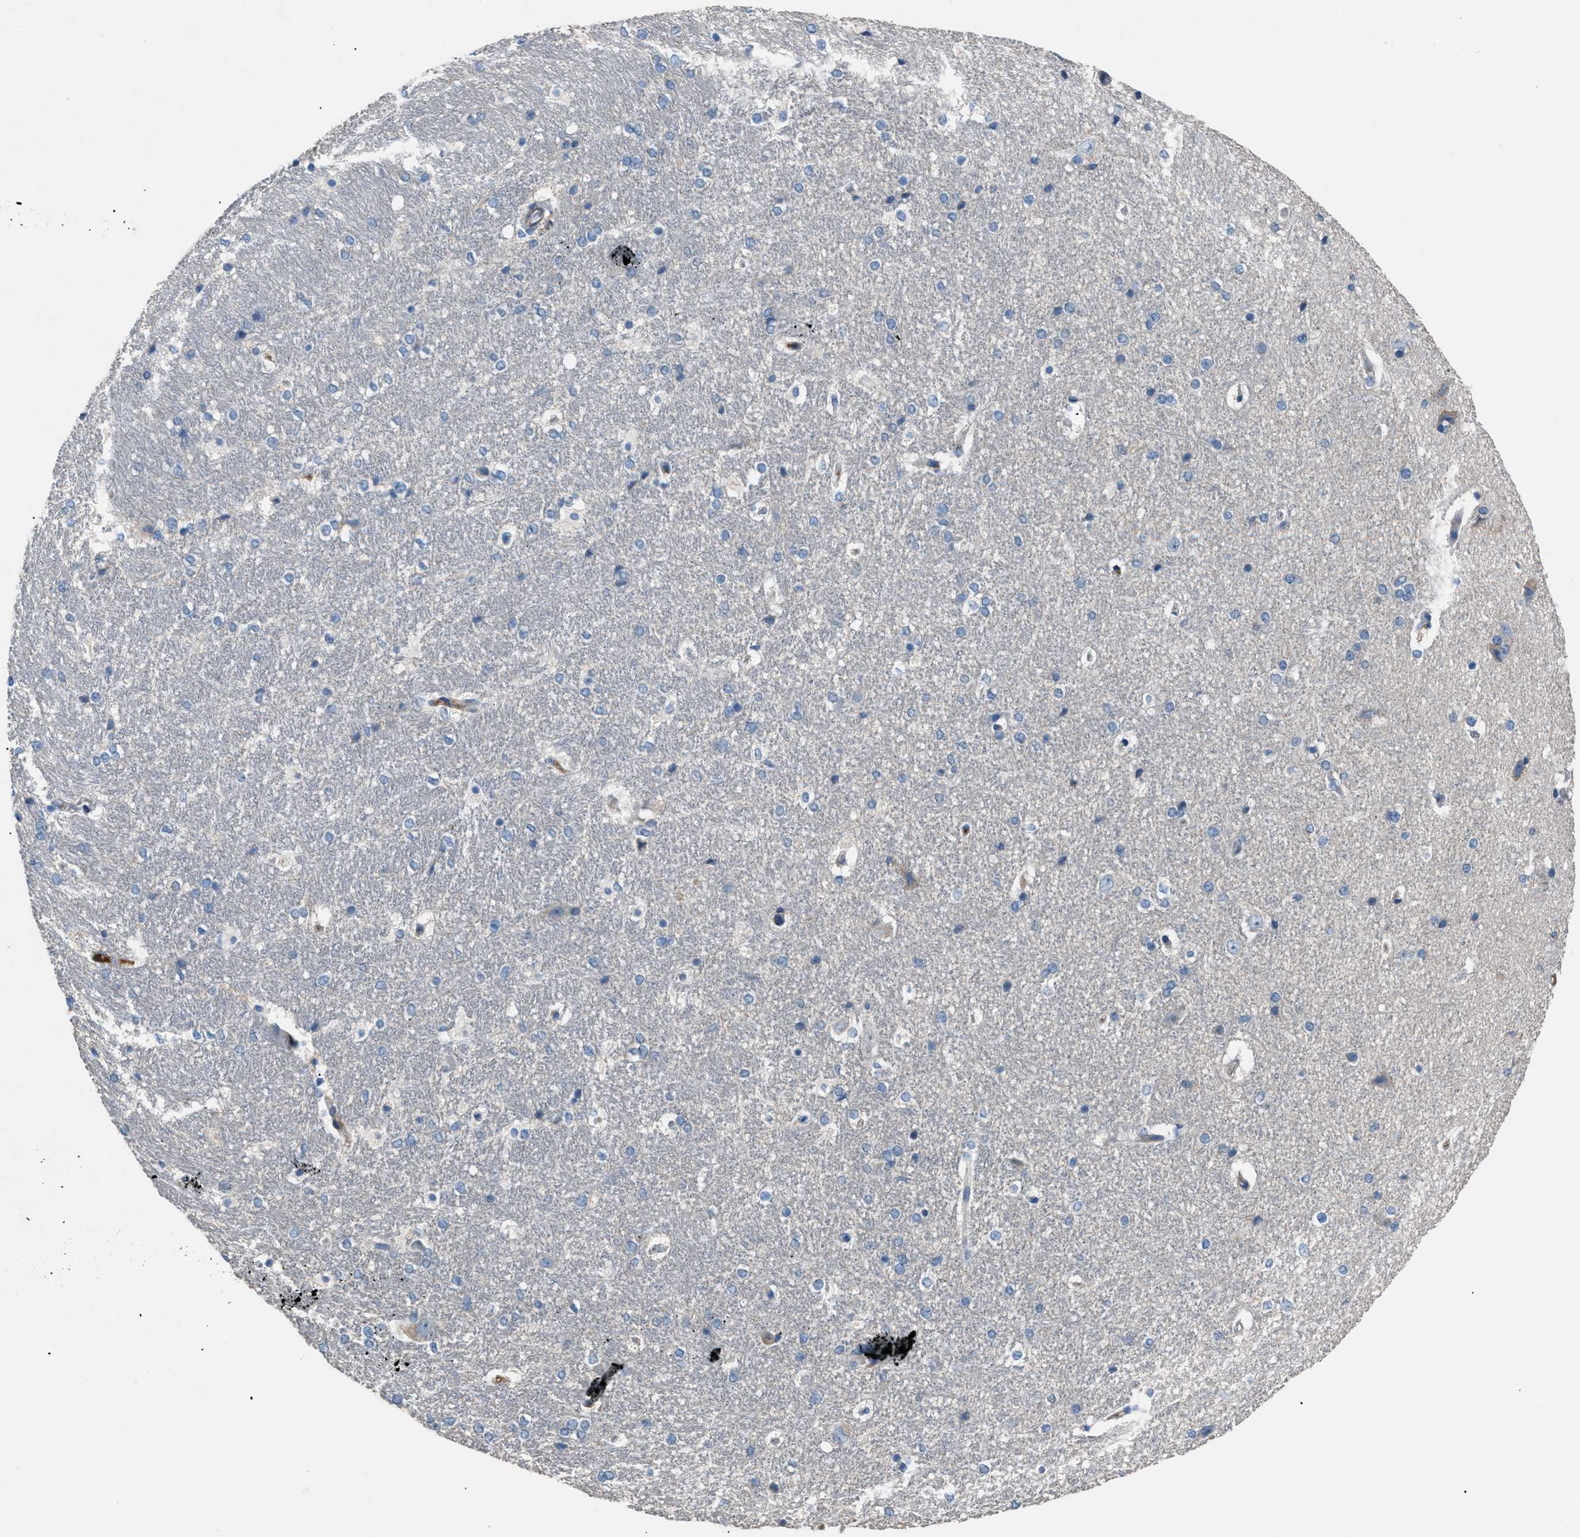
{"staining": {"intensity": "moderate", "quantity": "<25%", "location": "cytoplasmic/membranous"}, "tissue": "hippocampus", "cell_type": "Glial cells", "image_type": "normal", "snomed": [{"axis": "morphology", "description": "Normal tissue, NOS"}, {"axis": "topography", "description": "Hippocampus"}], "caption": "Protein staining of benign hippocampus exhibits moderate cytoplasmic/membranous positivity in about <25% of glial cells.", "gene": "SGCZ", "patient": {"sex": "female", "age": 19}}